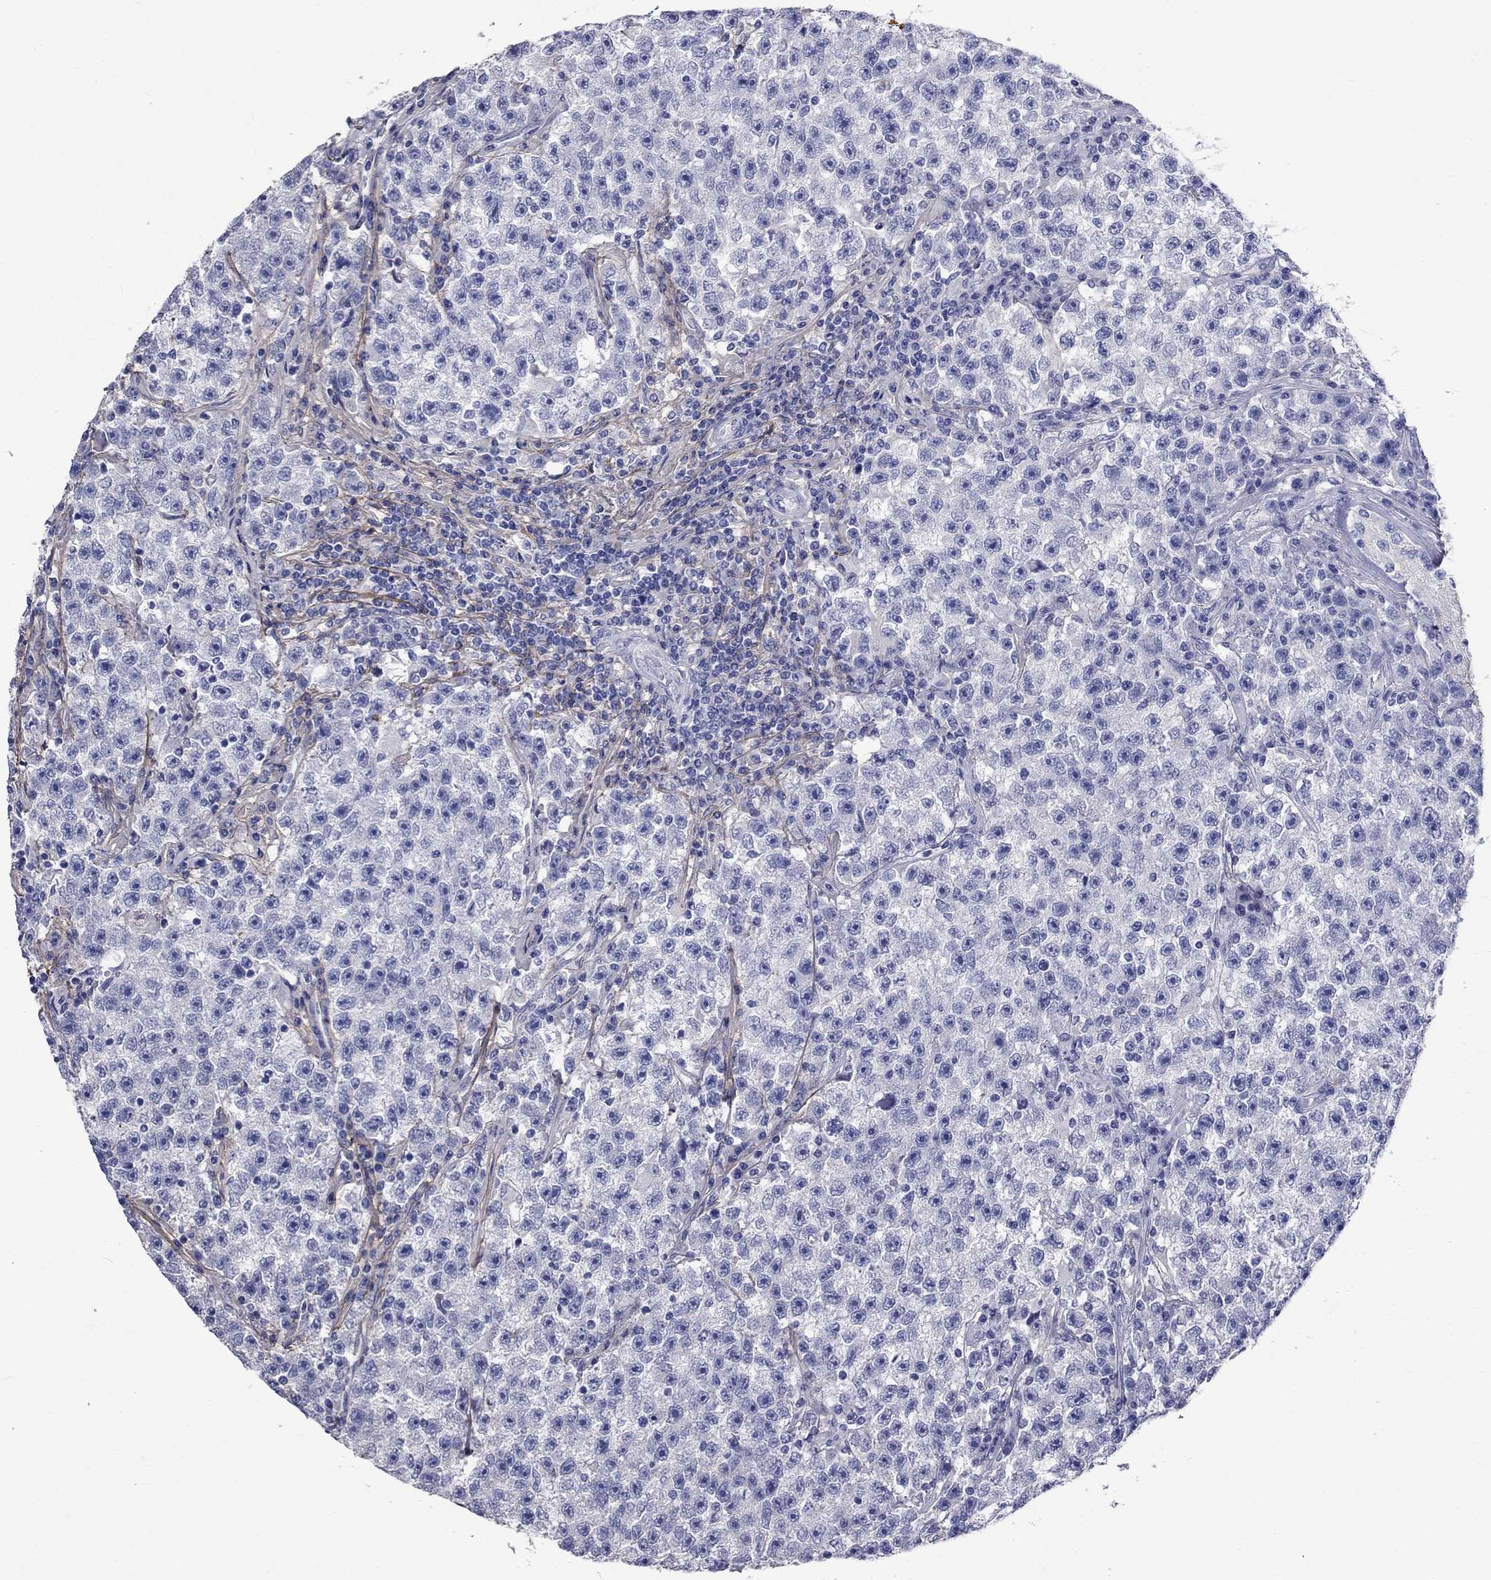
{"staining": {"intensity": "negative", "quantity": "none", "location": "none"}, "tissue": "testis cancer", "cell_type": "Tumor cells", "image_type": "cancer", "snomed": [{"axis": "morphology", "description": "Seminoma, NOS"}, {"axis": "topography", "description": "Testis"}], "caption": "Immunohistochemistry (IHC) of testis cancer exhibits no staining in tumor cells.", "gene": "ANXA10", "patient": {"sex": "male", "age": 22}}